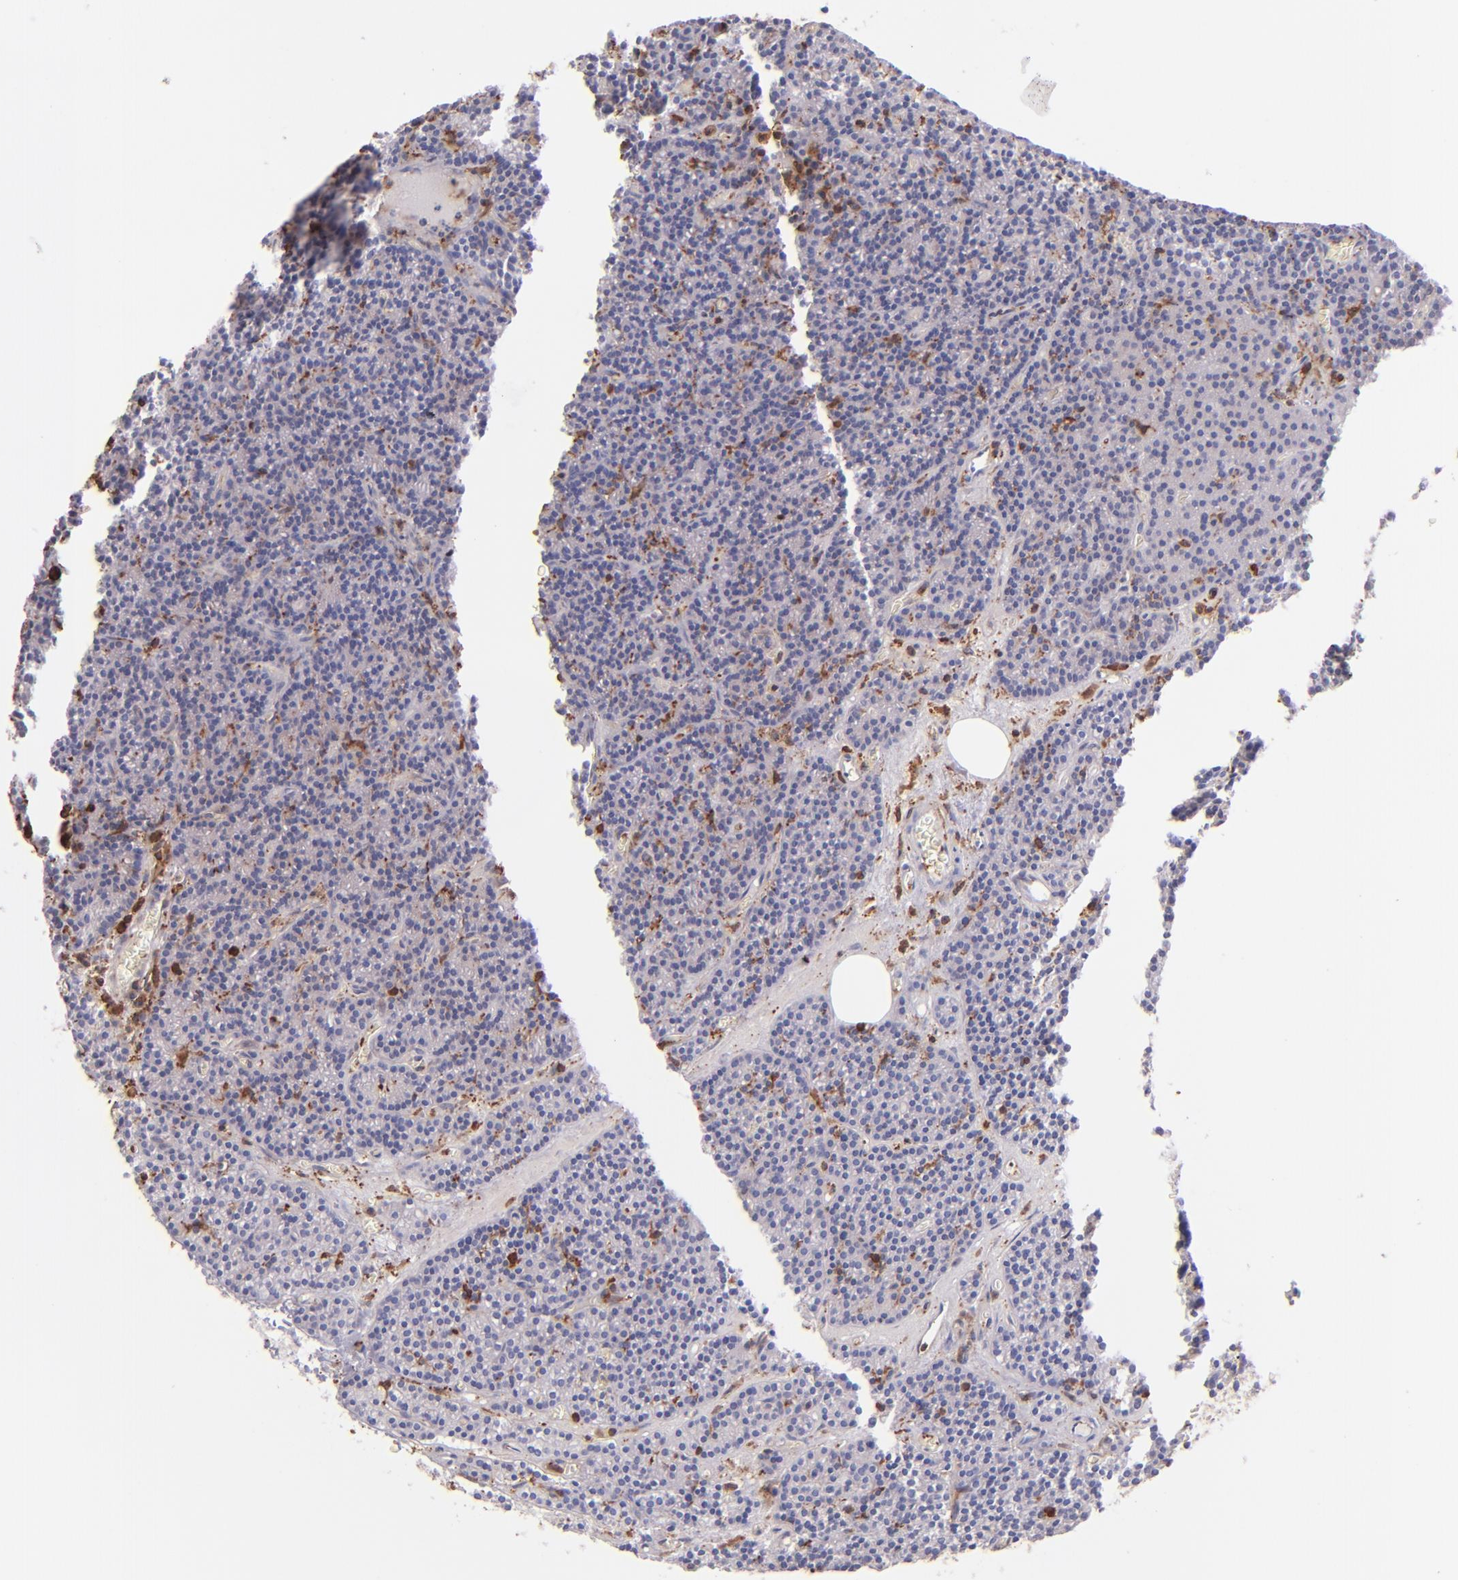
{"staining": {"intensity": "negative", "quantity": "none", "location": "none"}, "tissue": "parathyroid gland", "cell_type": "Glandular cells", "image_type": "normal", "snomed": [{"axis": "morphology", "description": "Normal tissue, NOS"}, {"axis": "topography", "description": "Parathyroid gland"}], "caption": "Immunohistochemistry (IHC) of normal human parathyroid gland displays no expression in glandular cells. Nuclei are stained in blue.", "gene": "BTK", "patient": {"sex": "male", "age": 57}}